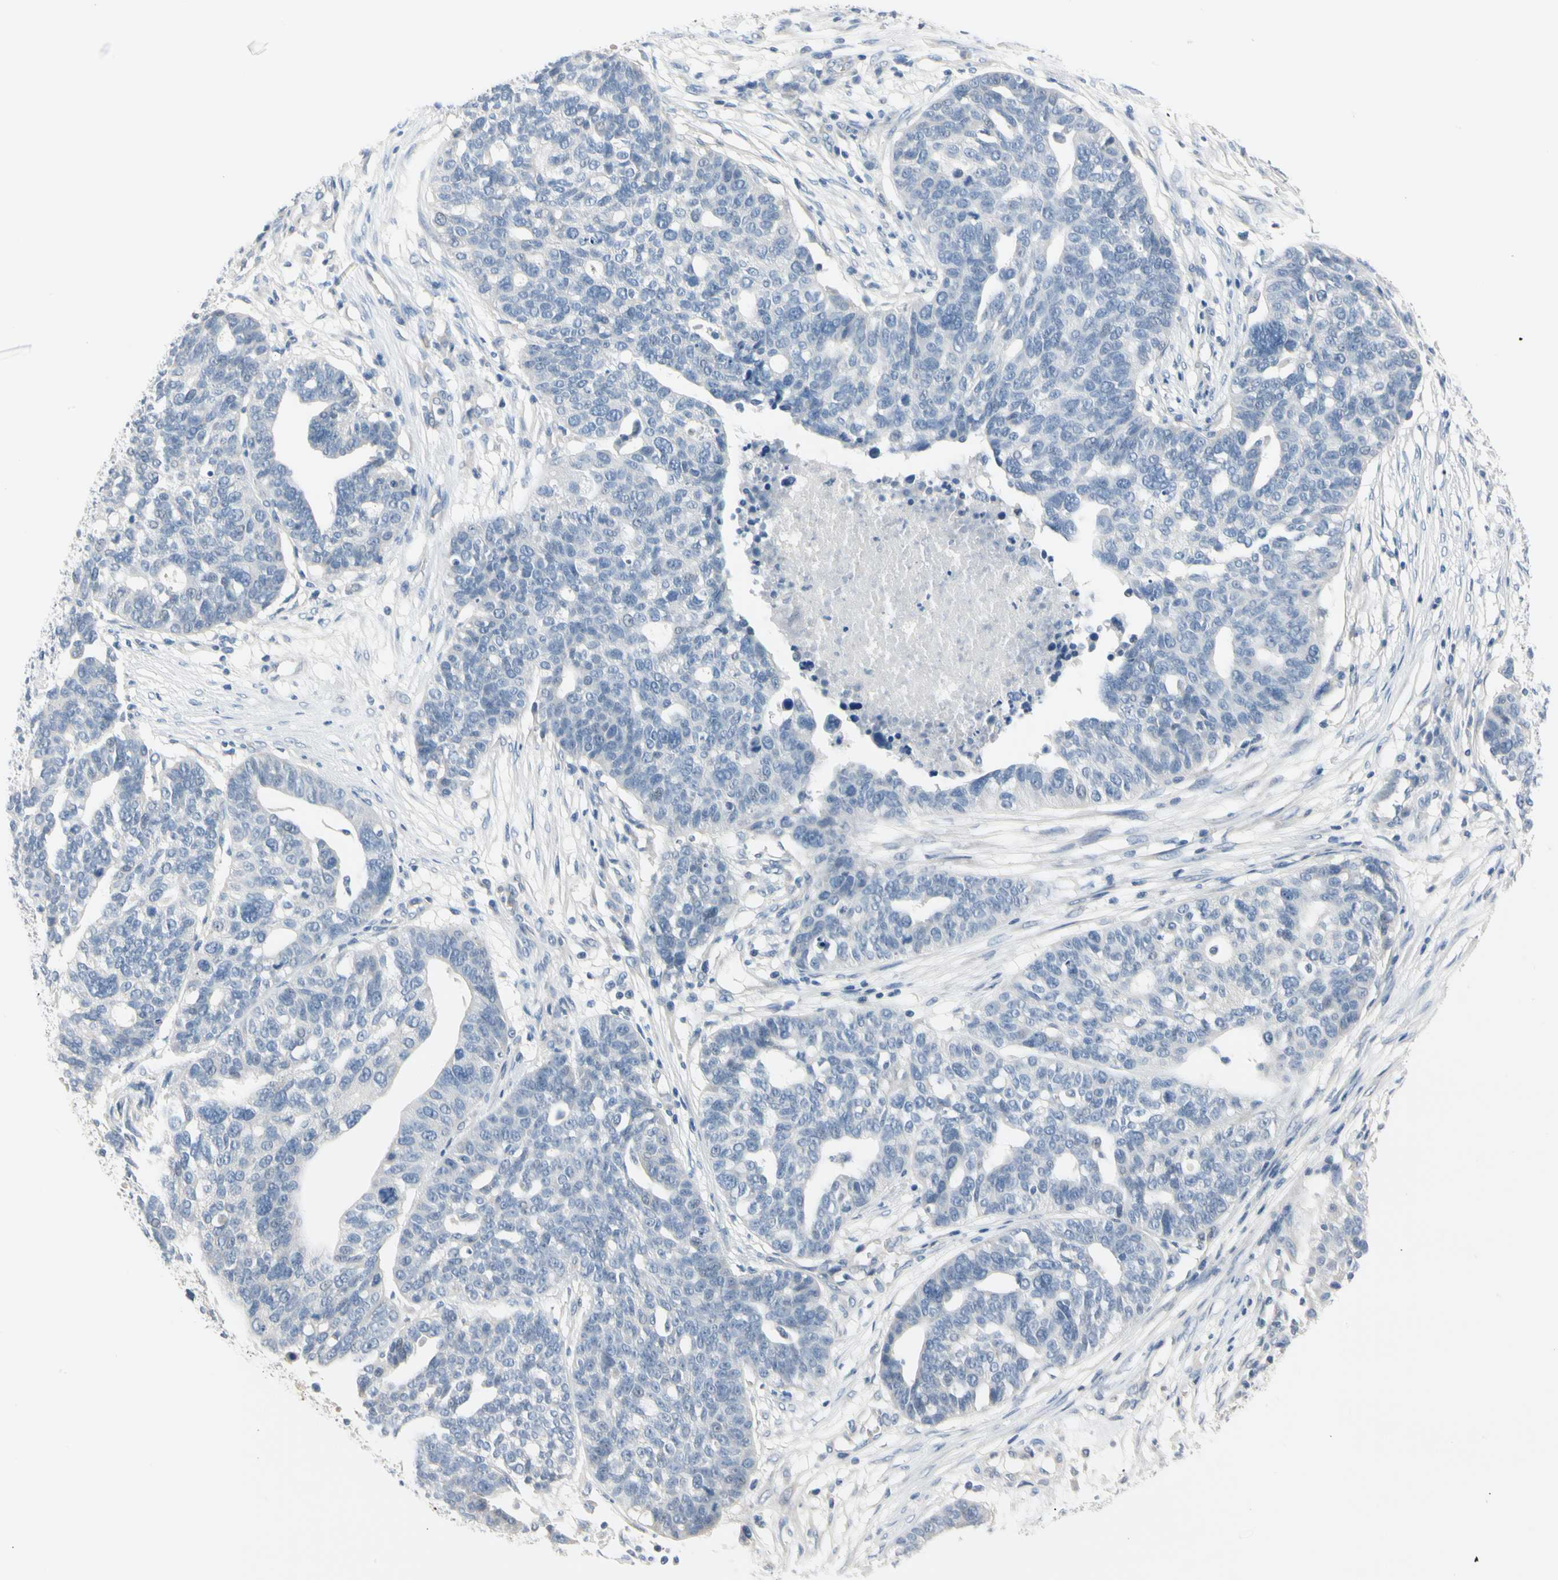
{"staining": {"intensity": "negative", "quantity": "none", "location": "none"}, "tissue": "ovarian cancer", "cell_type": "Tumor cells", "image_type": "cancer", "snomed": [{"axis": "morphology", "description": "Cystadenocarcinoma, serous, NOS"}, {"axis": "topography", "description": "Ovary"}], "caption": "Immunohistochemical staining of human serous cystadenocarcinoma (ovarian) reveals no significant staining in tumor cells. Brightfield microscopy of IHC stained with DAB (brown) and hematoxylin (blue), captured at high magnification.", "gene": "MARK1", "patient": {"sex": "female", "age": 59}}